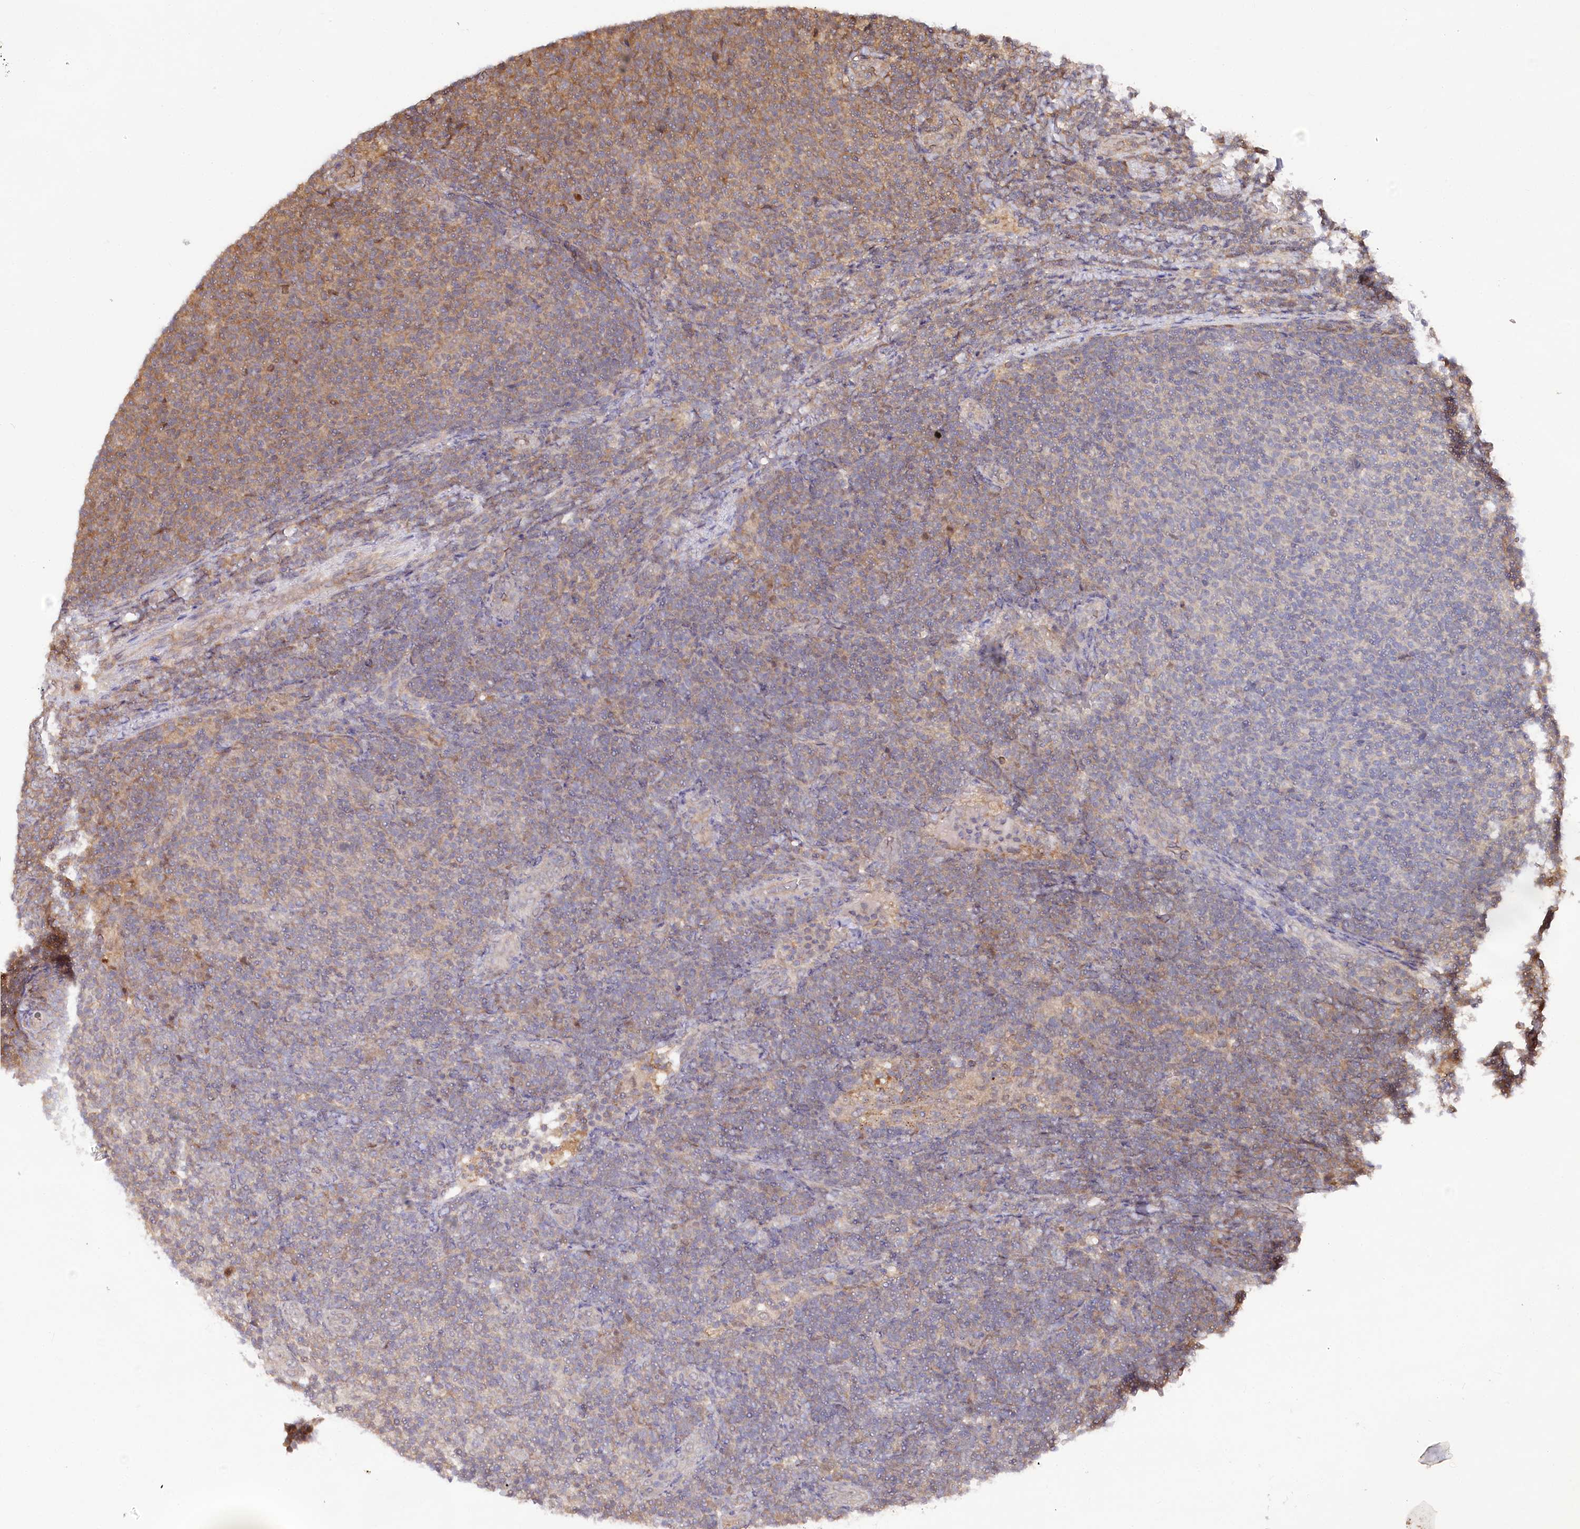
{"staining": {"intensity": "moderate", "quantity": "25%-75%", "location": "cytoplasmic/membranous"}, "tissue": "lymphoma", "cell_type": "Tumor cells", "image_type": "cancer", "snomed": [{"axis": "morphology", "description": "Malignant lymphoma, non-Hodgkin's type, Low grade"}, {"axis": "topography", "description": "Lymph node"}], "caption": "Protein staining of lymphoma tissue displays moderate cytoplasmic/membranous expression in approximately 25%-75% of tumor cells. The protein of interest is shown in brown color, while the nuclei are stained blue.", "gene": "PSMA1", "patient": {"sex": "male", "age": 66}}